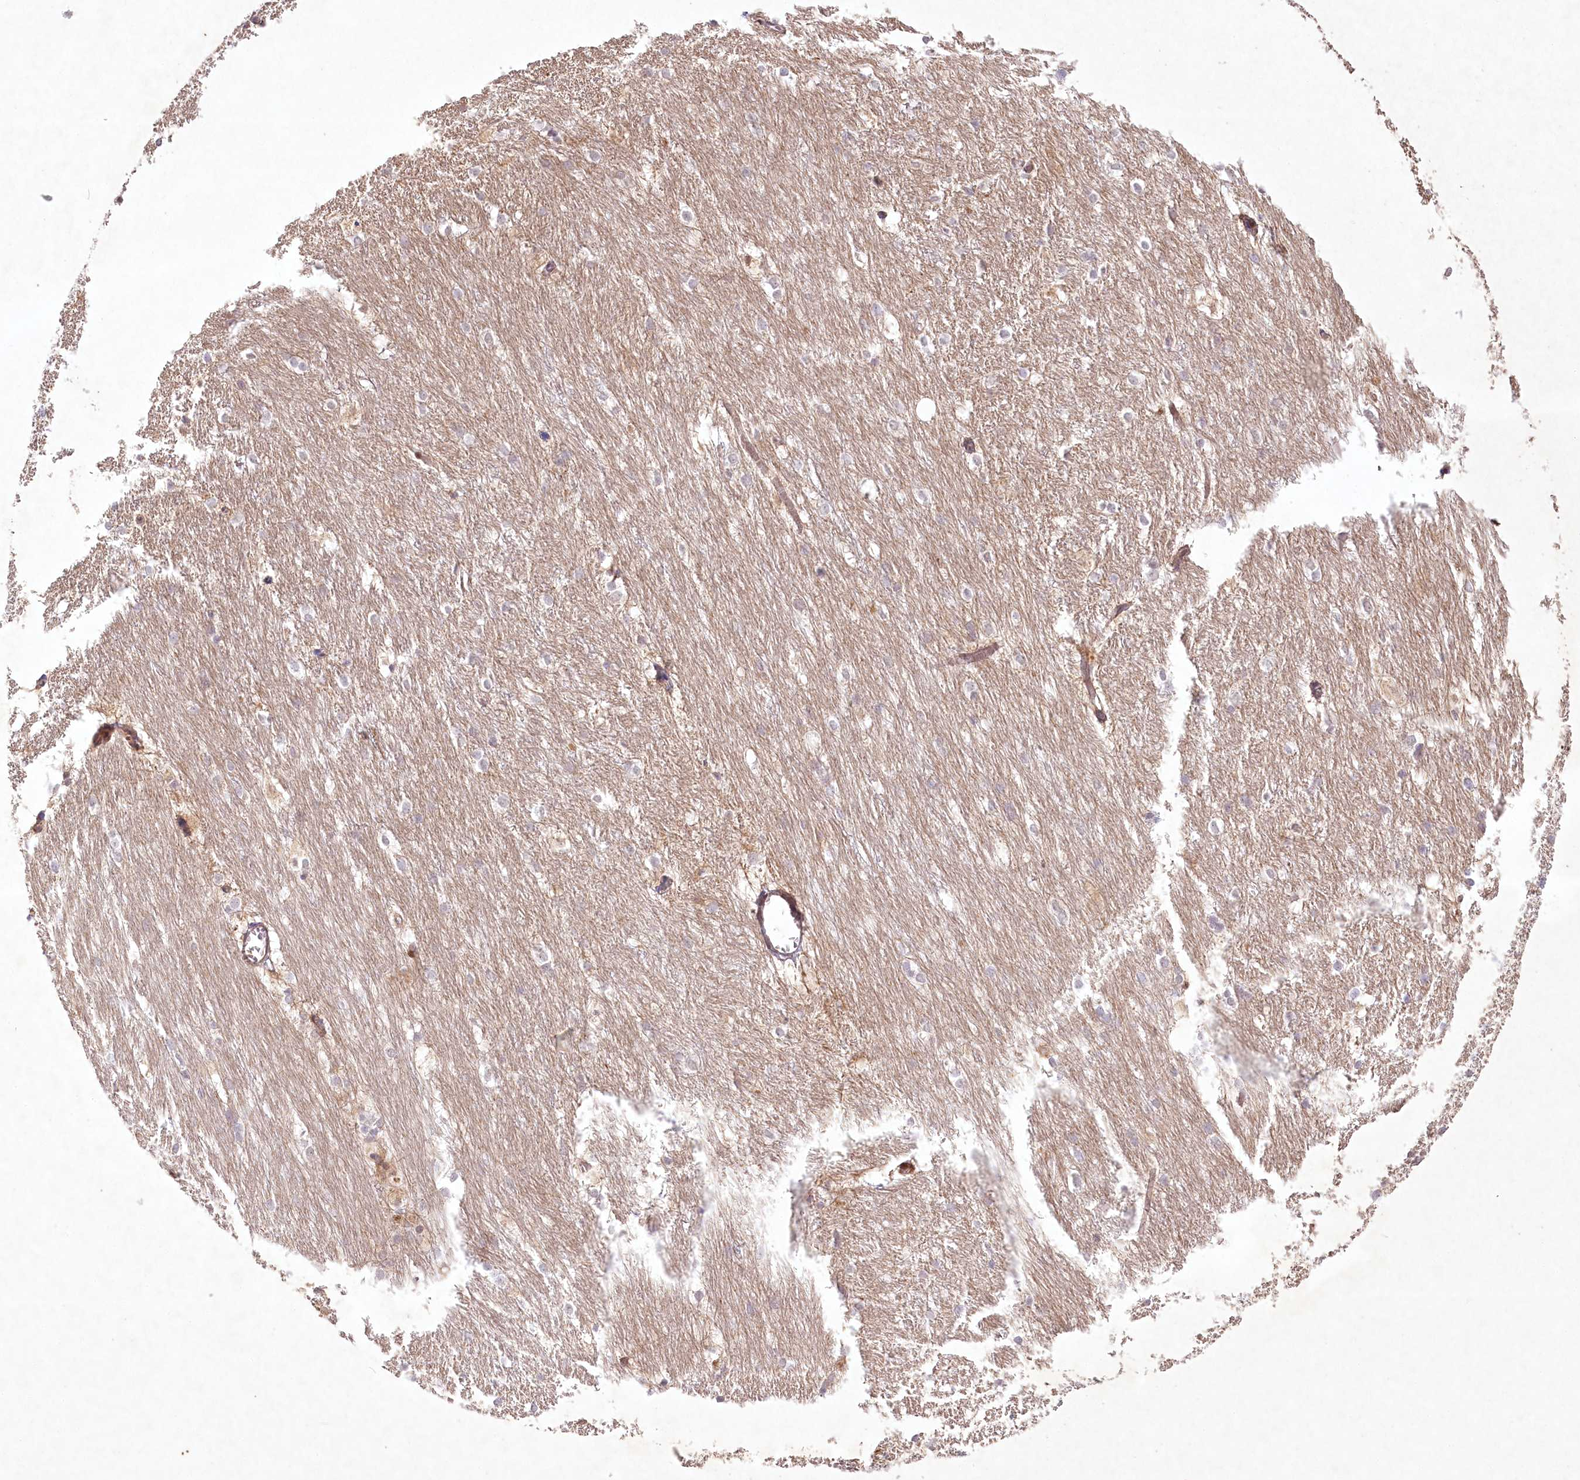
{"staining": {"intensity": "weak", "quantity": "<25%", "location": "cytoplasmic/membranous"}, "tissue": "caudate", "cell_type": "Glial cells", "image_type": "normal", "snomed": [{"axis": "morphology", "description": "Normal tissue, NOS"}, {"axis": "topography", "description": "Lateral ventricle wall"}], "caption": "Immunohistochemical staining of benign caudate reveals no significant staining in glial cells.", "gene": "SH2D3A", "patient": {"sex": "female", "age": 19}}